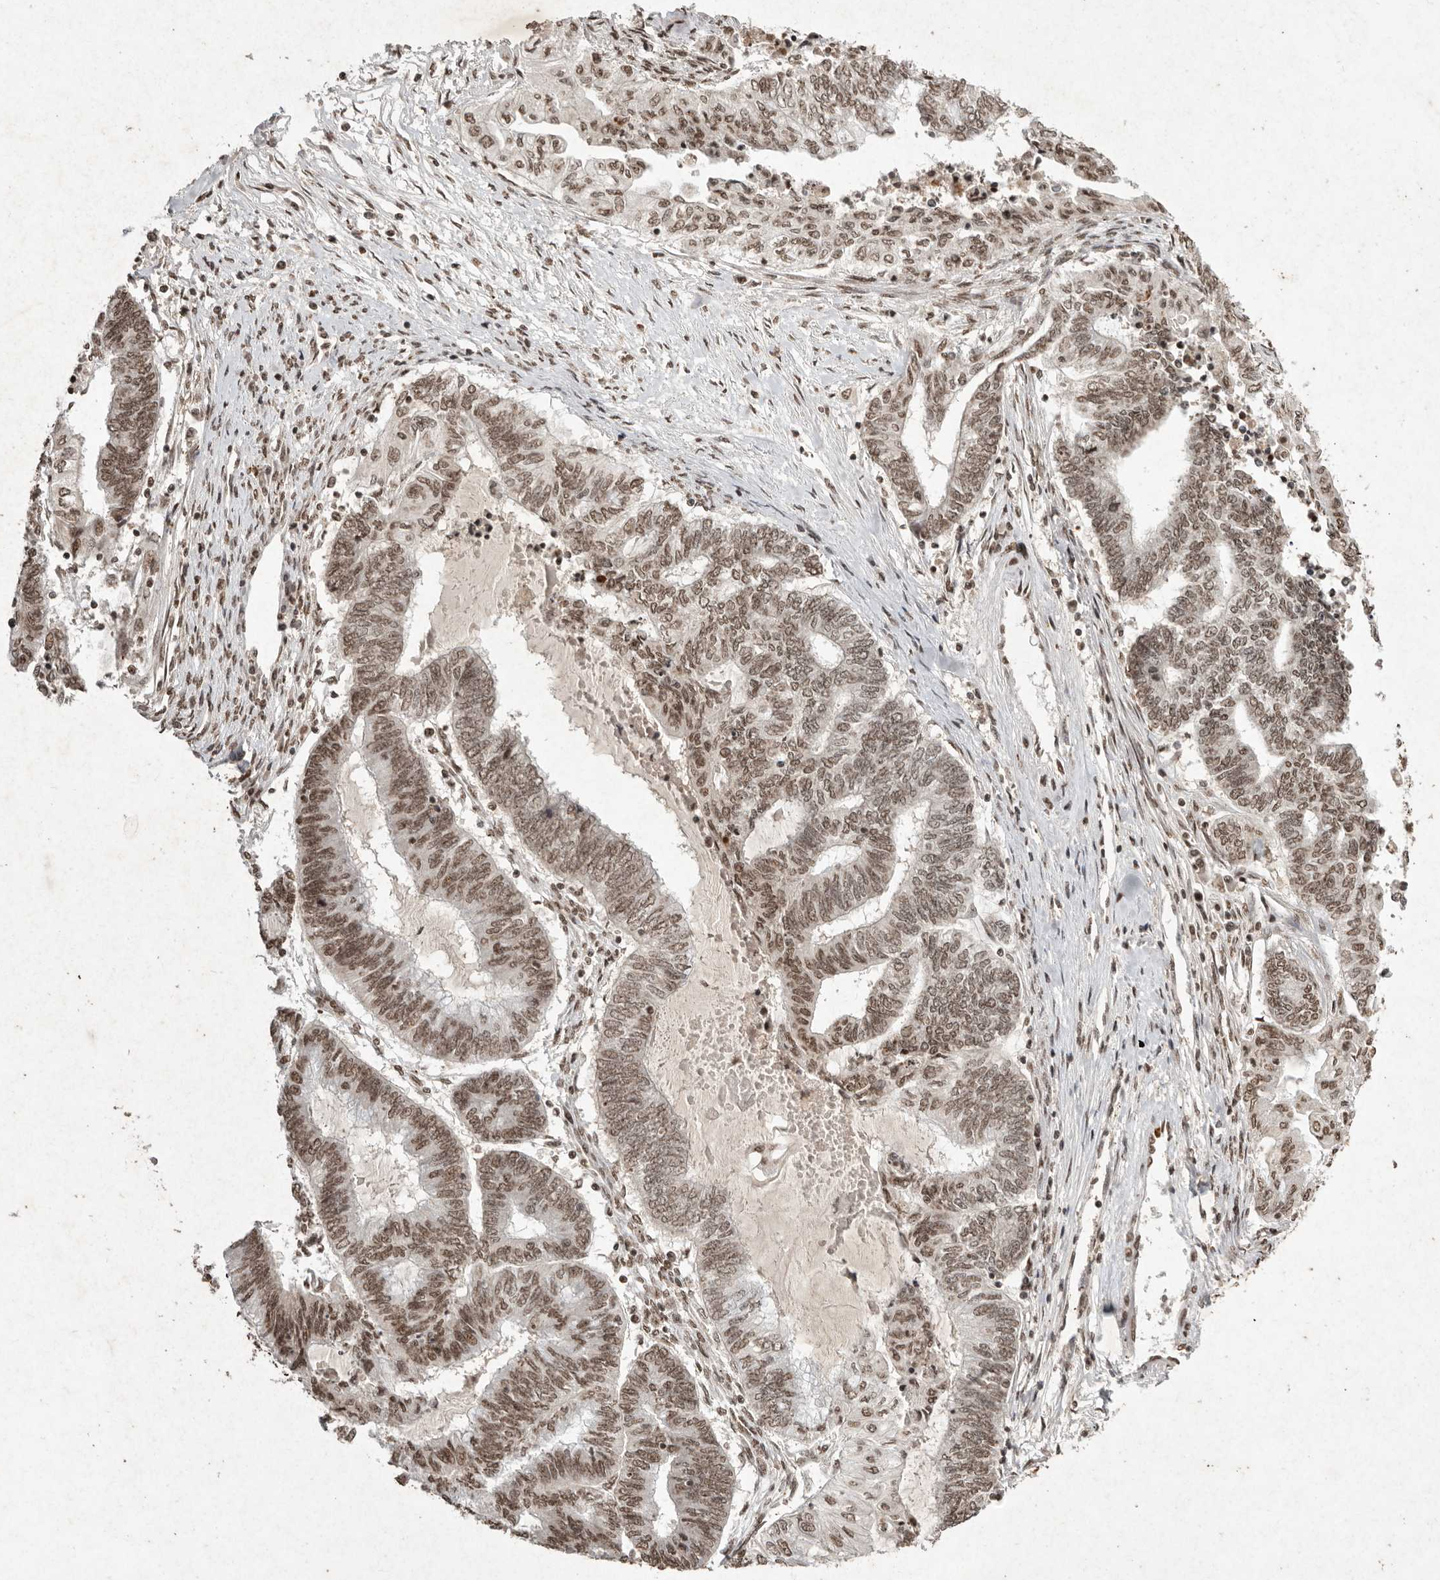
{"staining": {"intensity": "moderate", "quantity": ">75%", "location": "nuclear"}, "tissue": "endometrial cancer", "cell_type": "Tumor cells", "image_type": "cancer", "snomed": [{"axis": "morphology", "description": "Adenocarcinoma, NOS"}, {"axis": "topography", "description": "Uterus"}, {"axis": "topography", "description": "Endometrium"}], "caption": "The photomicrograph reveals a brown stain indicating the presence of a protein in the nuclear of tumor cells in adenocarcinoma (endometrial).", "gene": "NKX3-2", "patient": {"sex": "female", "age": 70}}